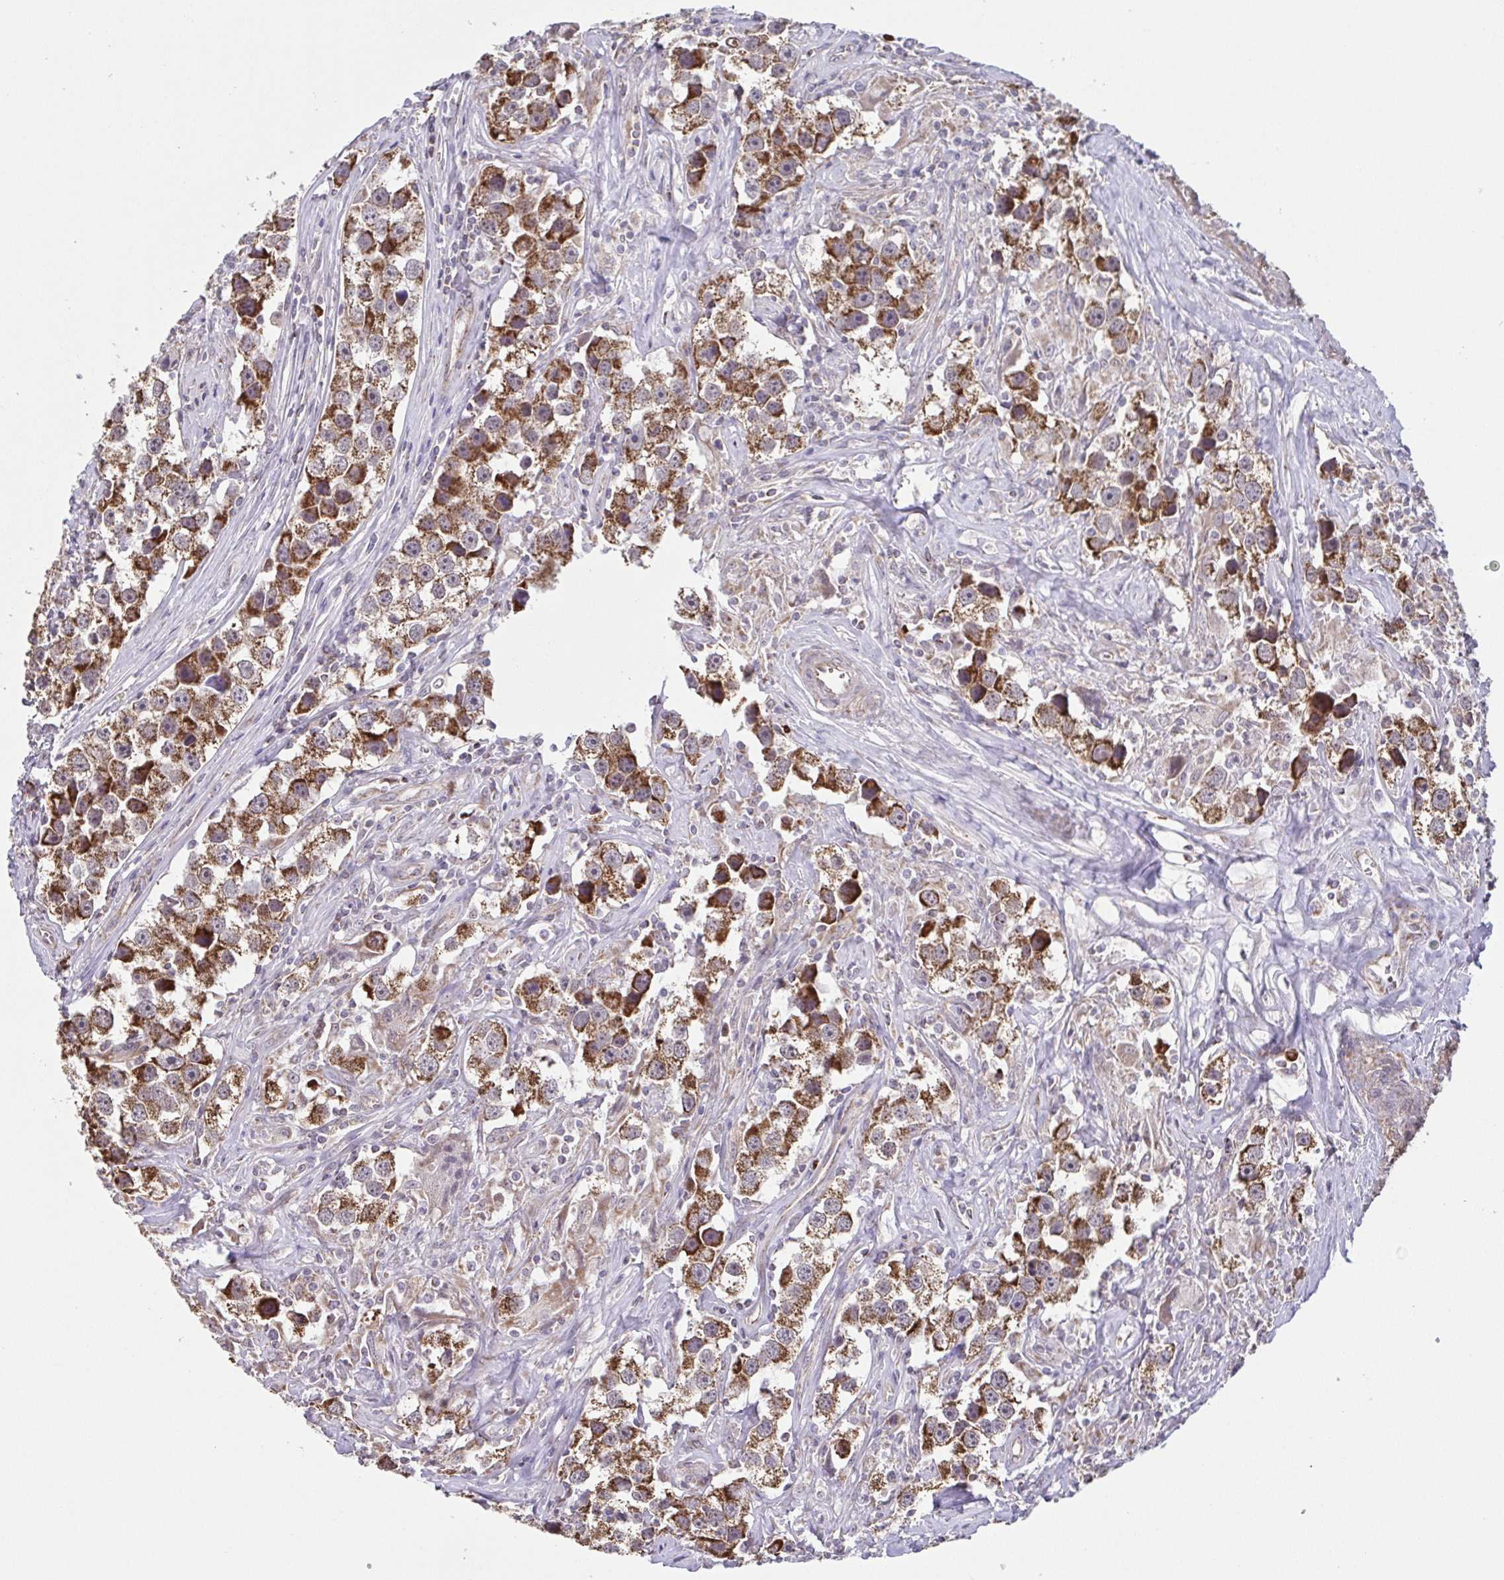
{"staining": {"intensity": "strong", "quantity": ">75%", "location": "cytoplasmic/membranous"}, "tissue": "testis cancer", "cell_type": "Tumor cells", "image_type": "cancer", "snomed": [{"axis": "morphology", "description": "Seminoma, NOS"}, {"axis": "topography", "description": "Testis"}], "caption": "Tumor cells exhibit high levels of strong cytoplasmic/membranous positivity in about >75% of cells in seminoma (testis). The protein is shown in brown color, while the nuclei are stained blue.", "gene": "DIP2B", "patient": {"sex": "male", "age": 49}}